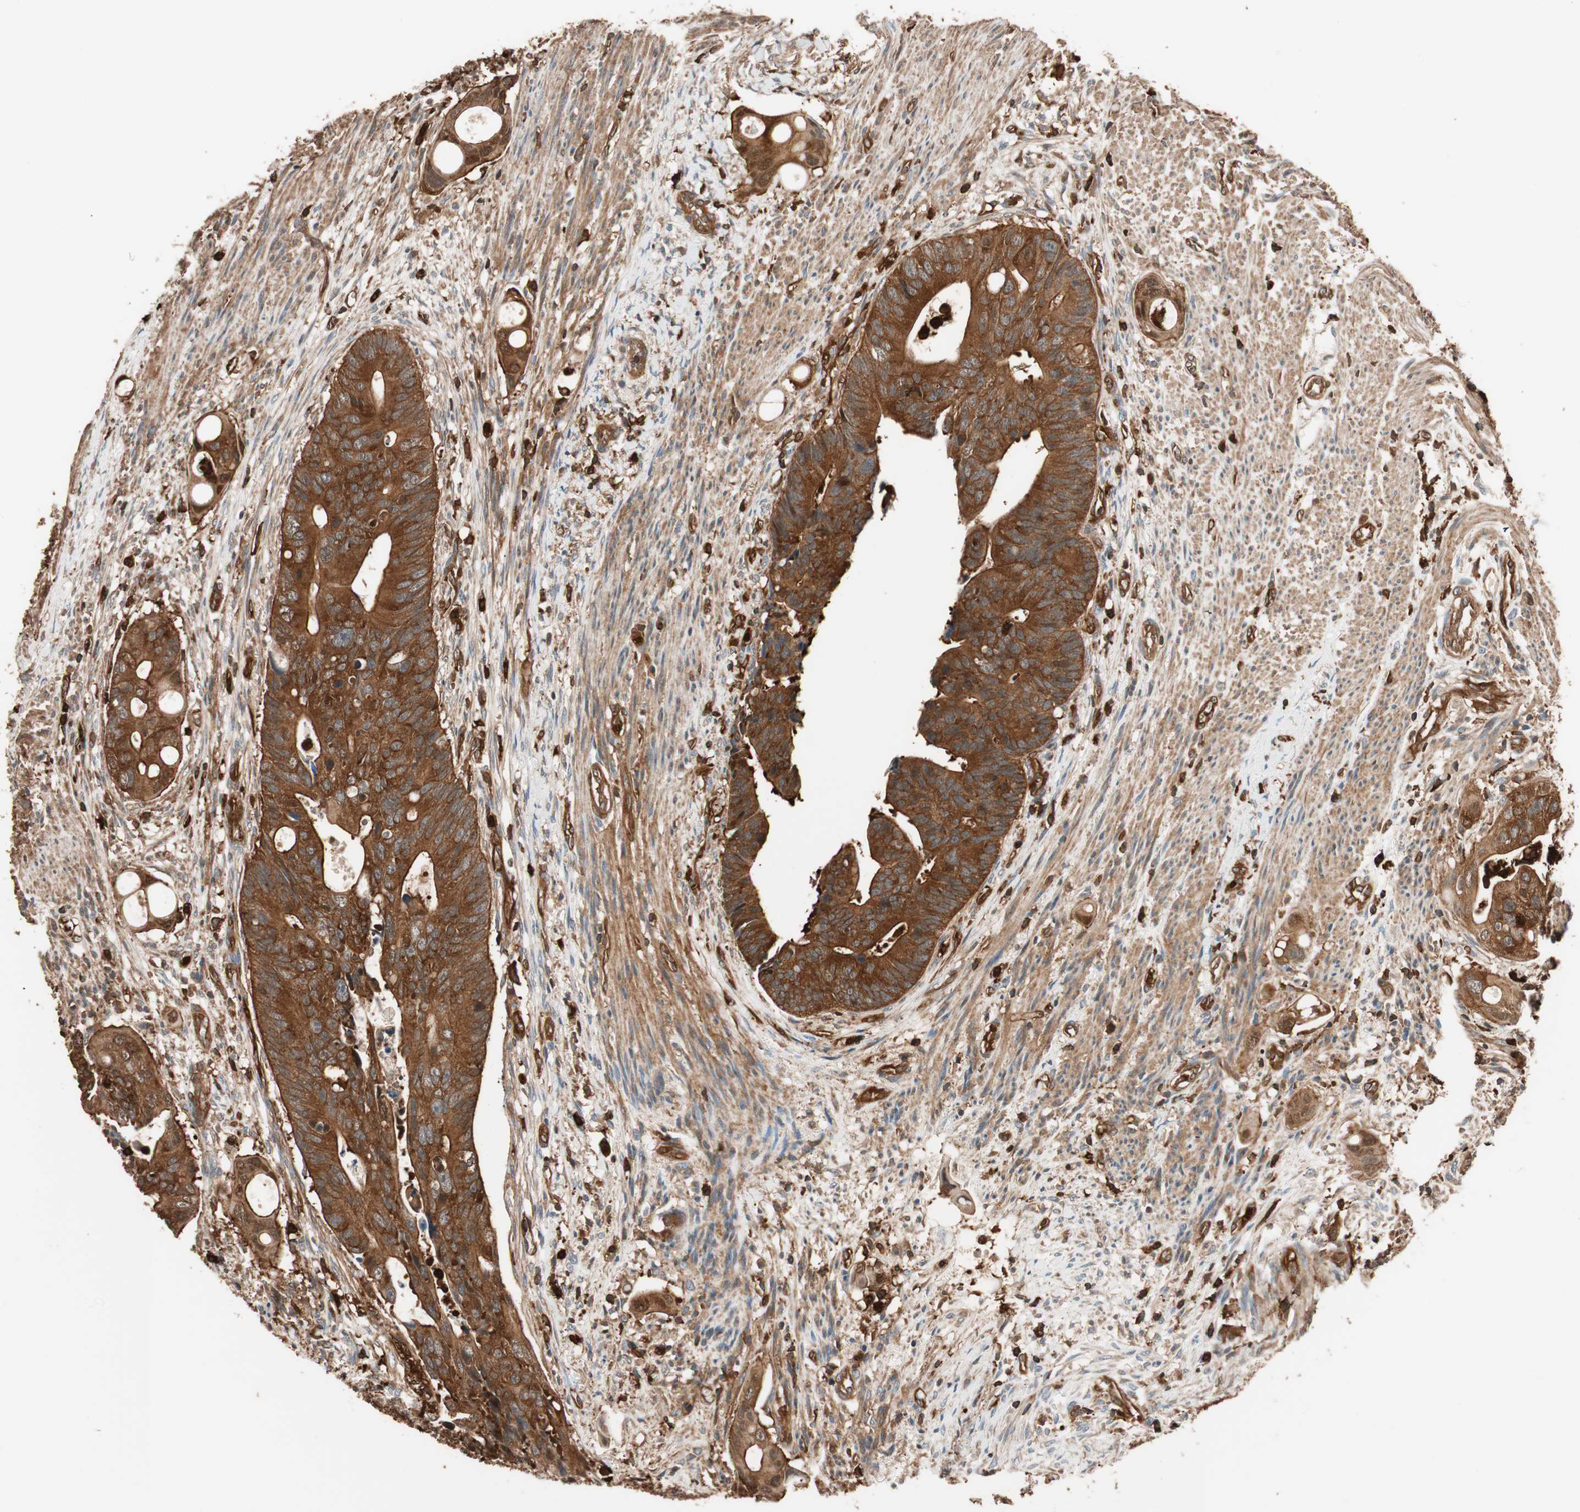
{"staining": {"intensity": "strong", "quantity": ">75%", "location": "cytoplasmic/membranous"}, "tissue": "colorectal cancer", "cell_type": "Tumor cells", "image_type": "cancer", "snomed": [{"axis": "morphology", "description": "Adenocarcinoma, NOS"}, {"axis": "topography", "description": "Colon"}], "caption": "A high-resolution image shows immunohistochemistry staining of colorectal cancer, which shows strong cytoplasmic/membranous positivity in about >75% of tumor cells.", "gene": "VASP", "patient": {"sex": "female", "age": 57}}